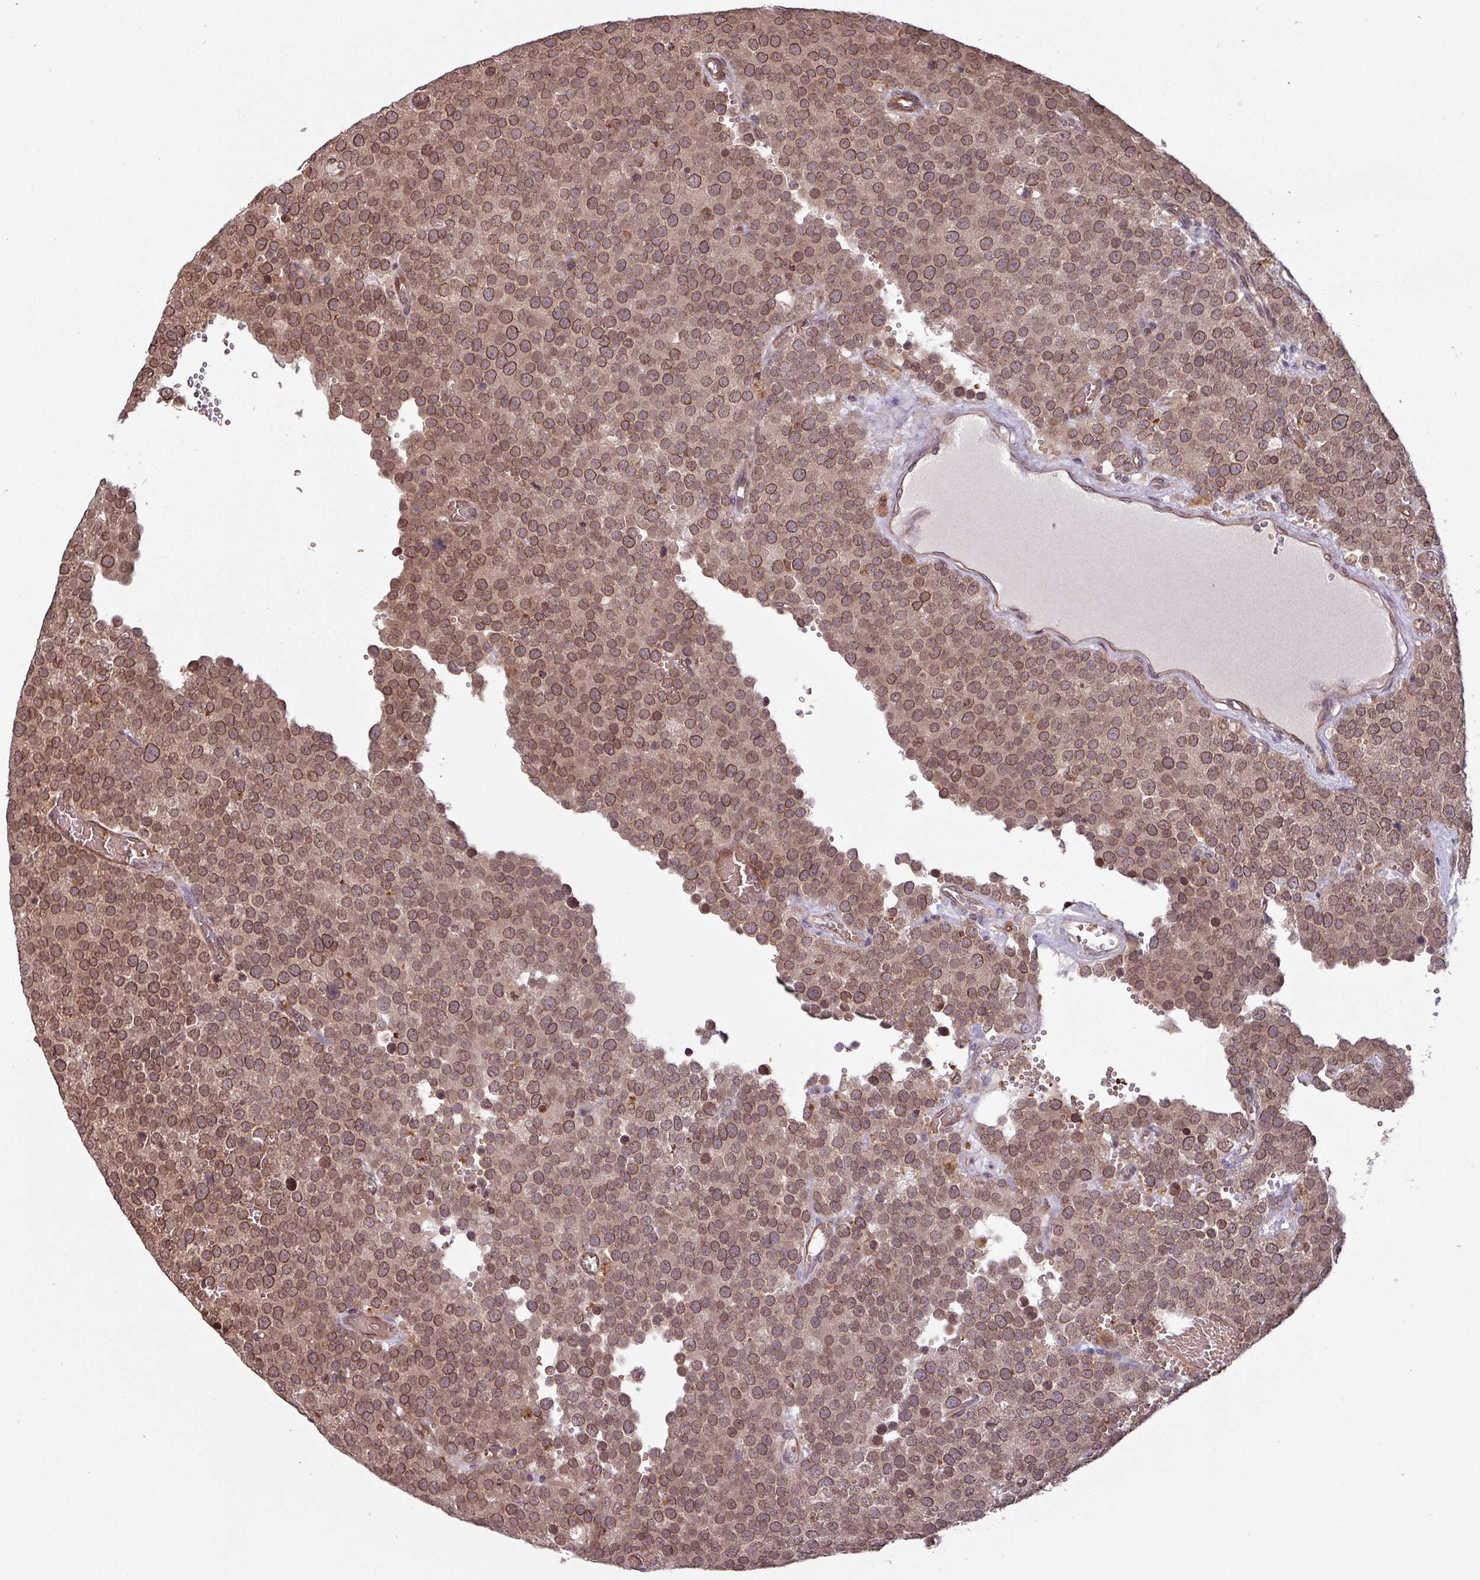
{"staining": {"intensity": "moderate", "quantity": ">75%", "location": "cytoplasmic/membranous,nuclear"}, "tissue": "testis cancer", "cell_type": "Tumor cells", "image_type": "cancer", "snomed": [{"axis": "morphology", "description": "Normal tissue, NOS"}, {"axis": "morphology", "description": "Seminoma, NOS"}, {"axis": "topography", "description": "Testis"}], "caption": "Immunohistochemistry (IHC) of human seminoma (testis) exhibits medium levels of moderate cytoplasmic/membranous and nuclear staining in approximately >75% of tumor cells.", "gene": "RBM4B", "patient": {"sex": "male", "age": 71}}